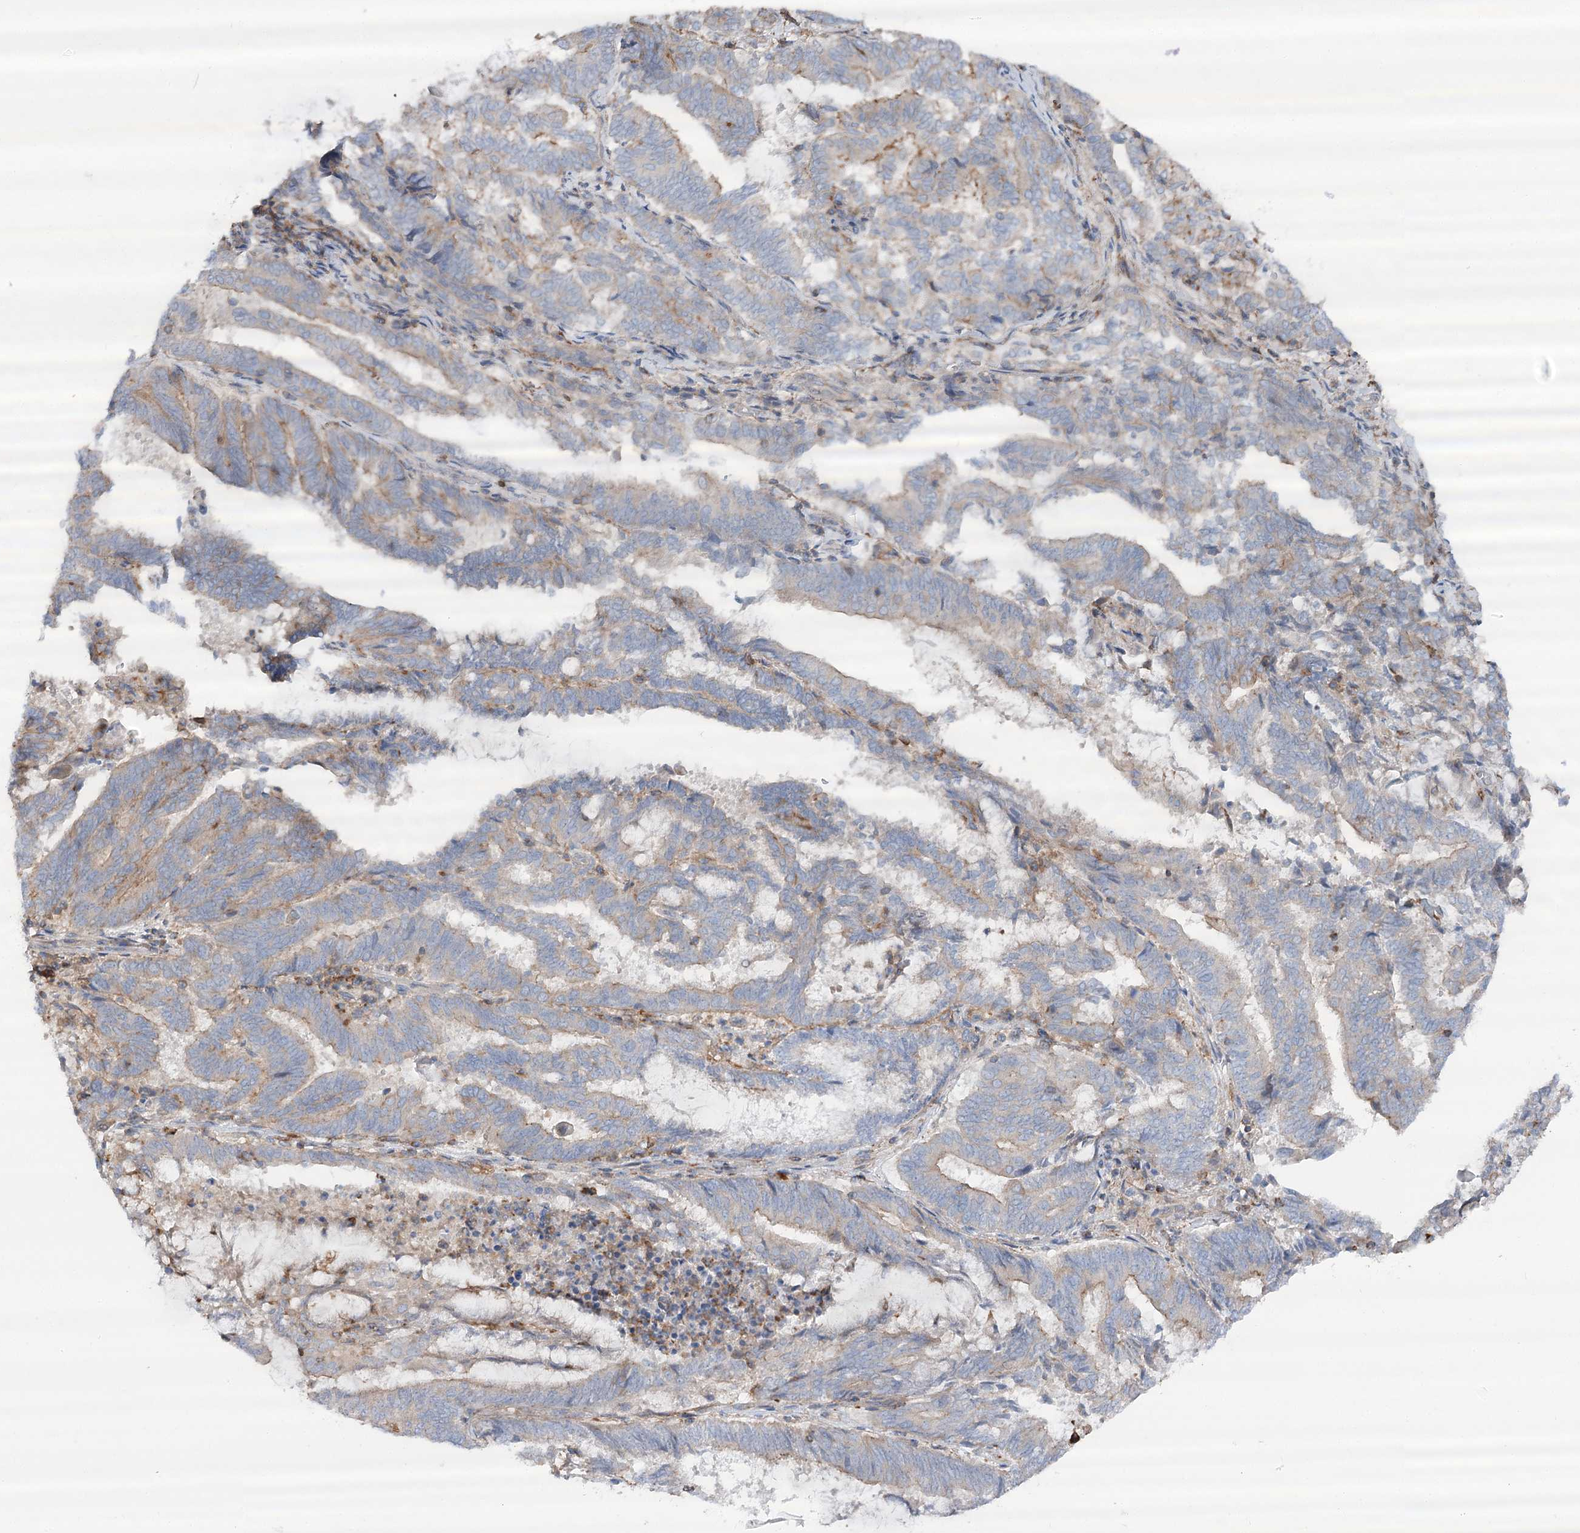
{"staining": {"intensity": "weak", "quantity": "<25%", "location": "cytoplasmic/membranous"}, "tissue": "endometrial cancer", "cell_type": "Tumor cells", "image_type": "cancer", "snomed": [{"axis": "morphology", "description": "Adenocarcinoma, NOS"}, {"axis": "topography", "description": "Endometrium"}], "caption": "Tumor cells show no significant positivity in endometrial cancer (adenocarcinoma). (Stains: DAB immunohistochemistry (IHC) with hematoxylin counter stain, Microscopy: brightfield microscopy at high magnification).", "gene": "LARP1B", "patient": {"sex": "female", "age": 80}}